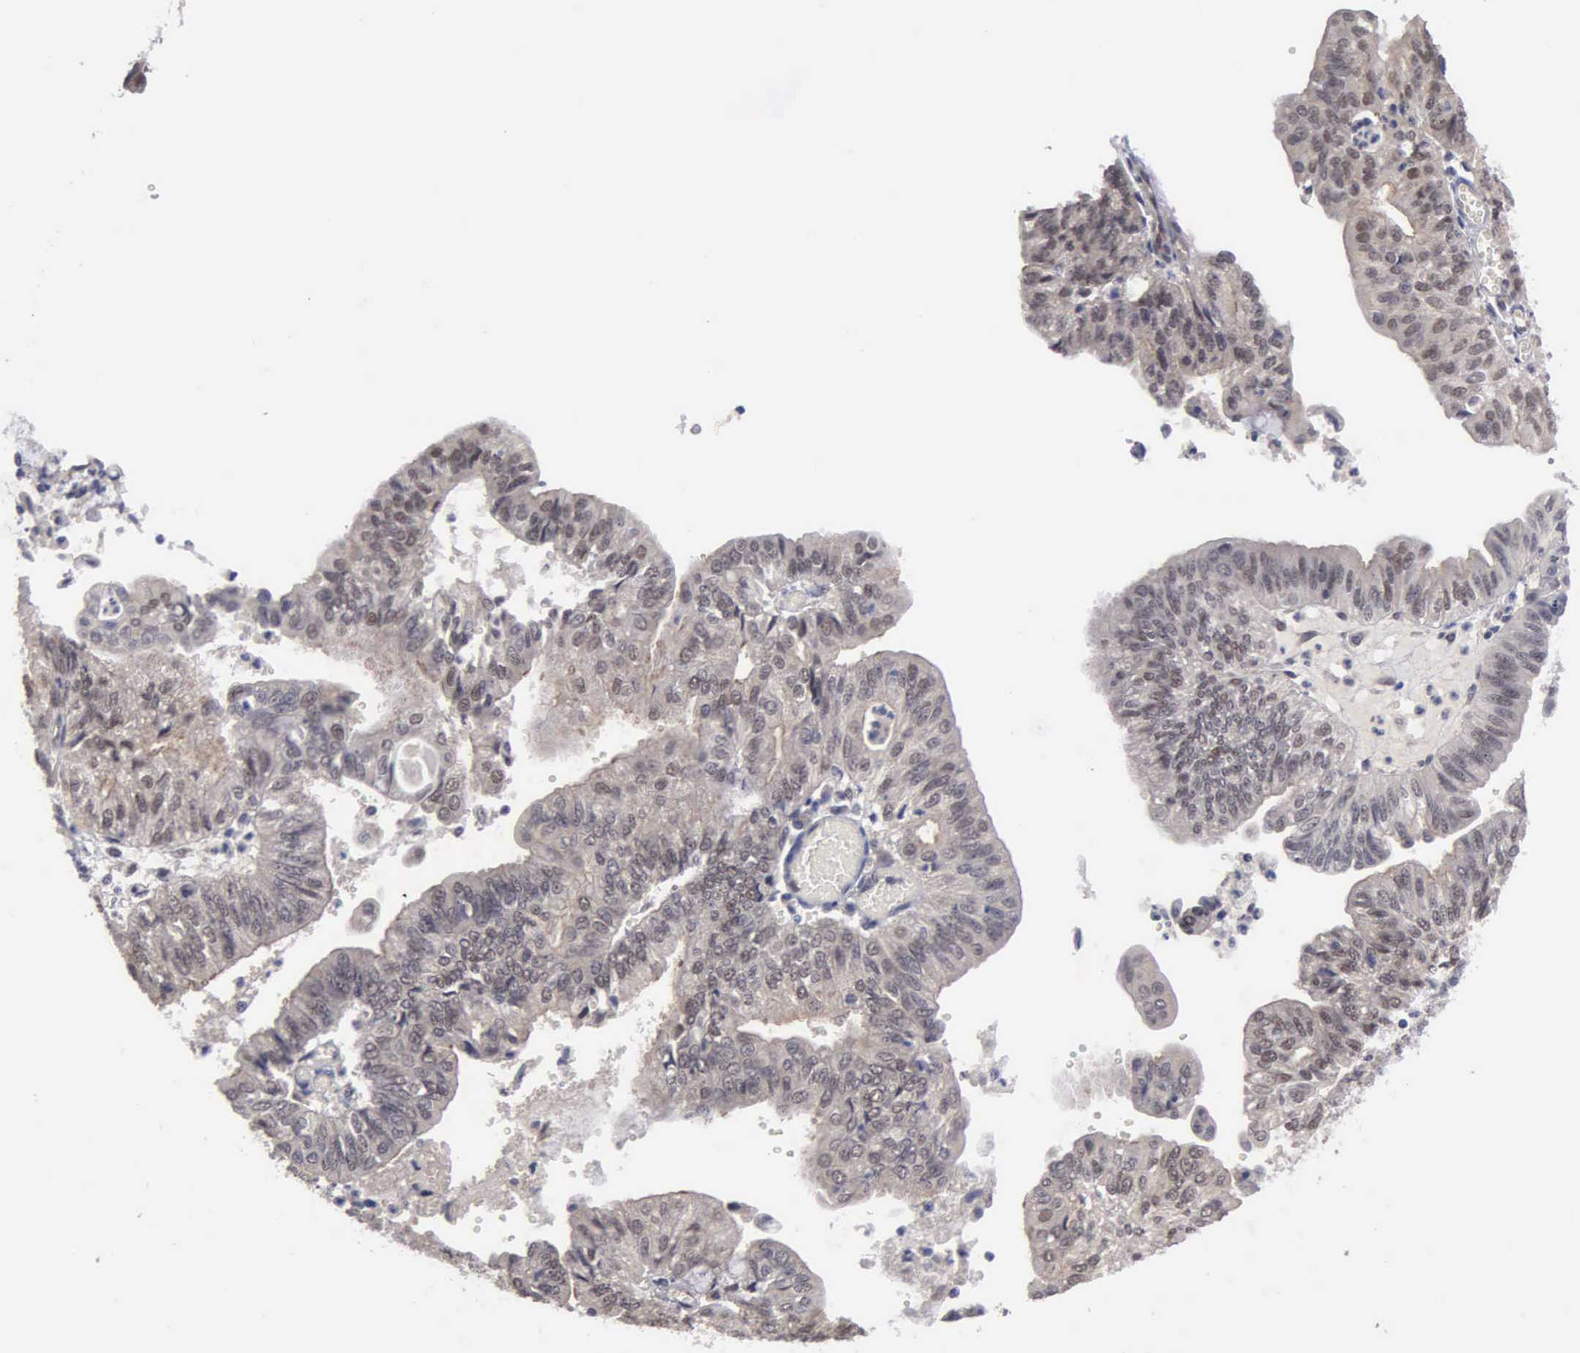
{"staining": {"intensity": "weak", "quantity": "<25%", "location": "nuclear"}, "tissue": "endometrial cancer", "cell_type": "Tumor cells", "image_type": "cancer", "snomed": [{"axis": "morphology", "description": "Adenocarcinoma, NOS"}, {"axis": "topography", "description": "Endometrium"}], "caption": "An immunohistochemistry (IHC) histopathology image of endometrial cancer (adenocarcinoma) is shown. There is no staining in tumor cells of endometrial cancer (adenocarcinoma).", "gene": "ZBTB33", "patient": {"sex": "female", "age": 59}}